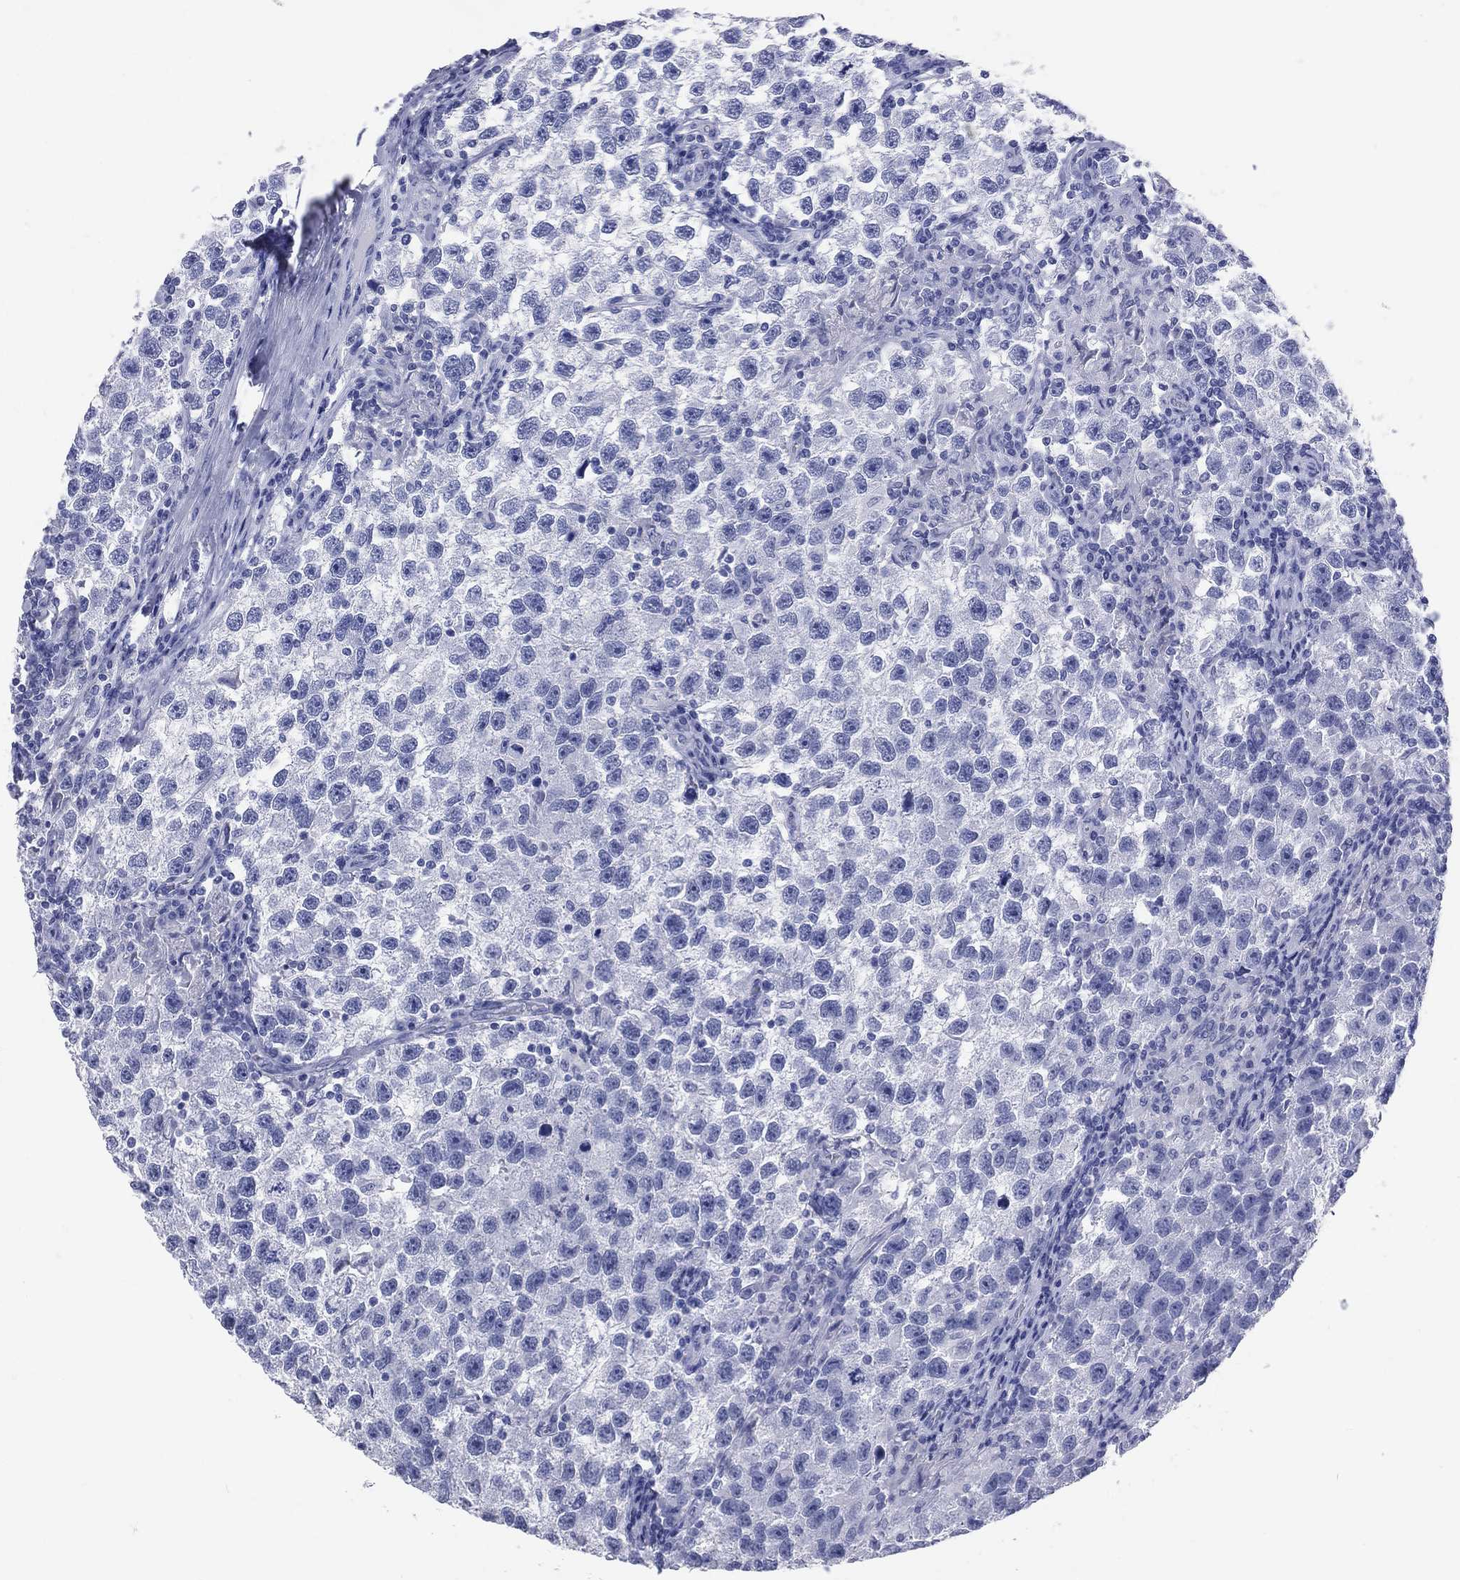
{"staining": {"intensity": "negative", "quantity": "none", "location": "none"}, "tissue": "testis cancer", "cell_type": "Tumor cells", "image_type": "cancer", "snomed": [{"axis": "morphology", "description": "Seminoma, NOS"}, {"axis": "topography", "description": "Testis"}], "caption": "Testis cancer stained for a protein using IHC exhibits no expression tumor cells.", "gene": "PGLYRP1", "patient": {"sex": "male", "age": 26}}